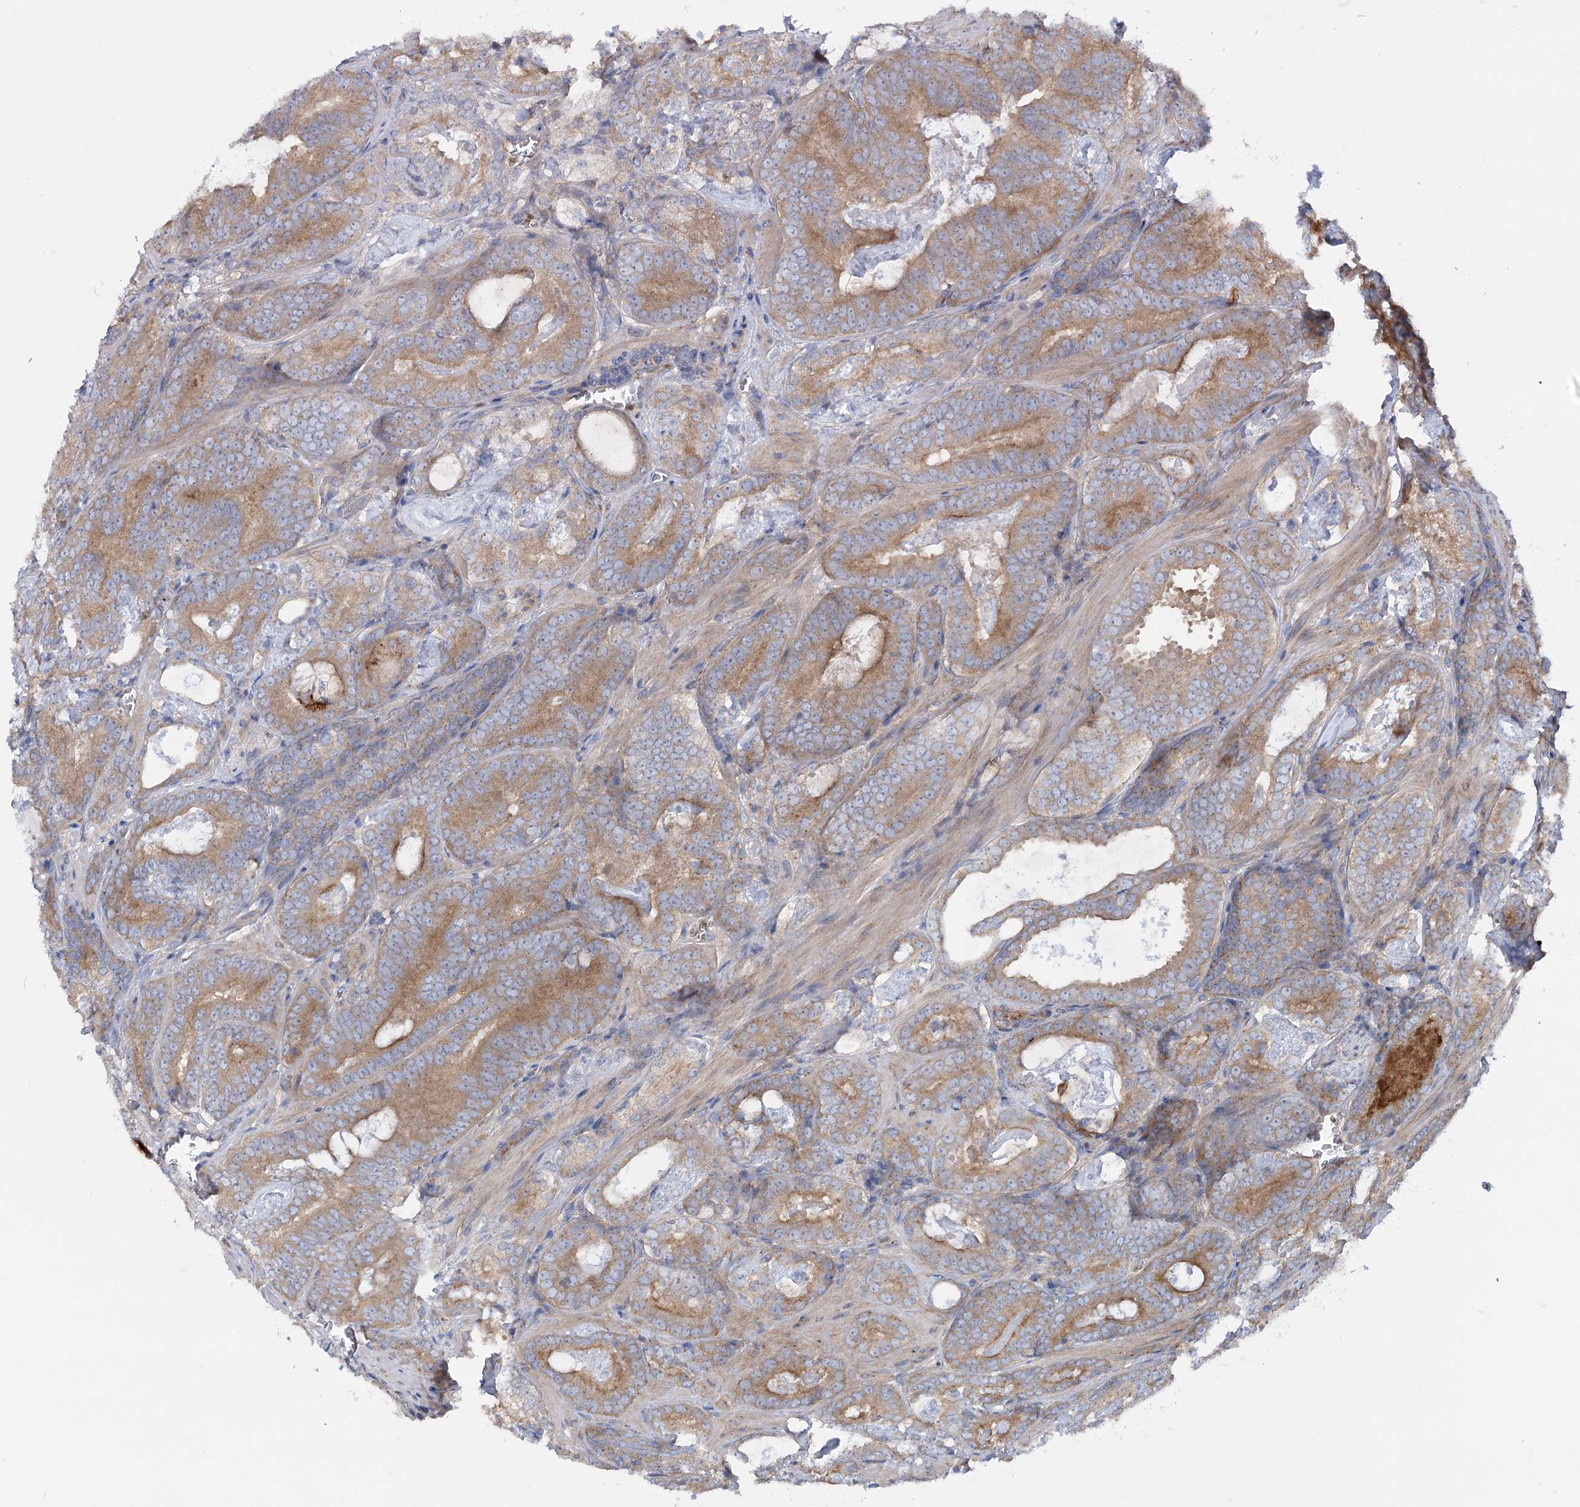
{"staining": {"intensity": "moderate", "quantity": ">75%", "location": "cytoplasmic/membranous"}, "tissue": "prostate cancer", "cell_type": "Tumor cells", "image_type": "cancer", "snomed": [{"axis": "morphology", "description": "Adenocarcinoma, Low grade"}, {"axis": "topography", "description": "Prostate"}], "caption": "Tumor cells show medium levels of moderate cytoplasmic/membranous expression in about >75% of cells in human low-grade adenocarcinoma (prostate).", "gene": "SCN11A", "patient": {"sex": "male", "age": 60}}